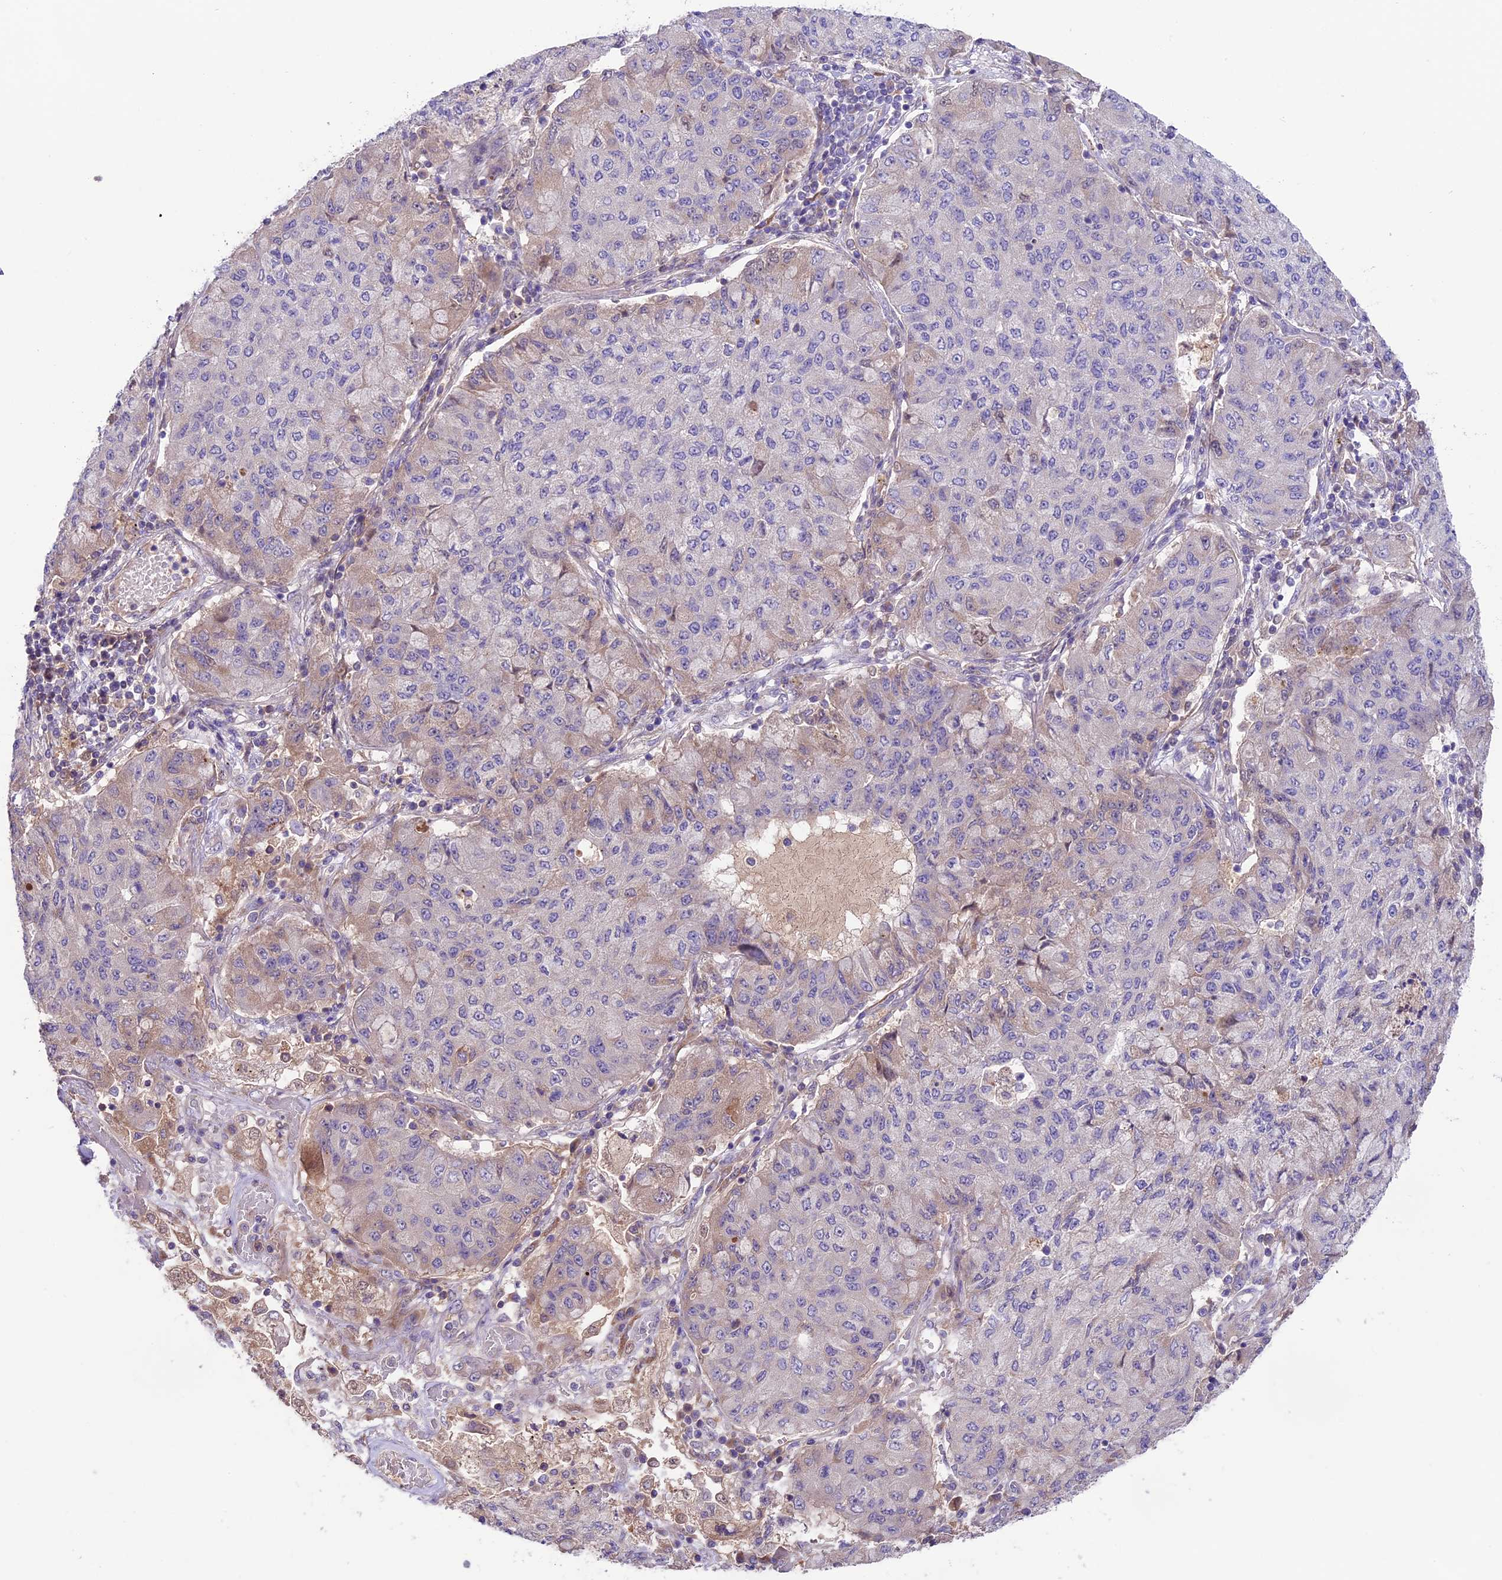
{"staining": {"intensity": "negative", "quantity": "none", "location": "none"}, "tissue": "lung cancer", "cell_type": "Tumor cells", "image_type": "cancer", "snomed": [{"axis": "morphology", "description": "Squamous cell carcinoma, NOS"}, {"axis": "topography", "description": "Lung"}], "caption": "Human lung cancer stained for a protein using IHC shows no expression in tumor cells.", "gene": "COG8", "patient": {"sex": "male", "age": 74}}